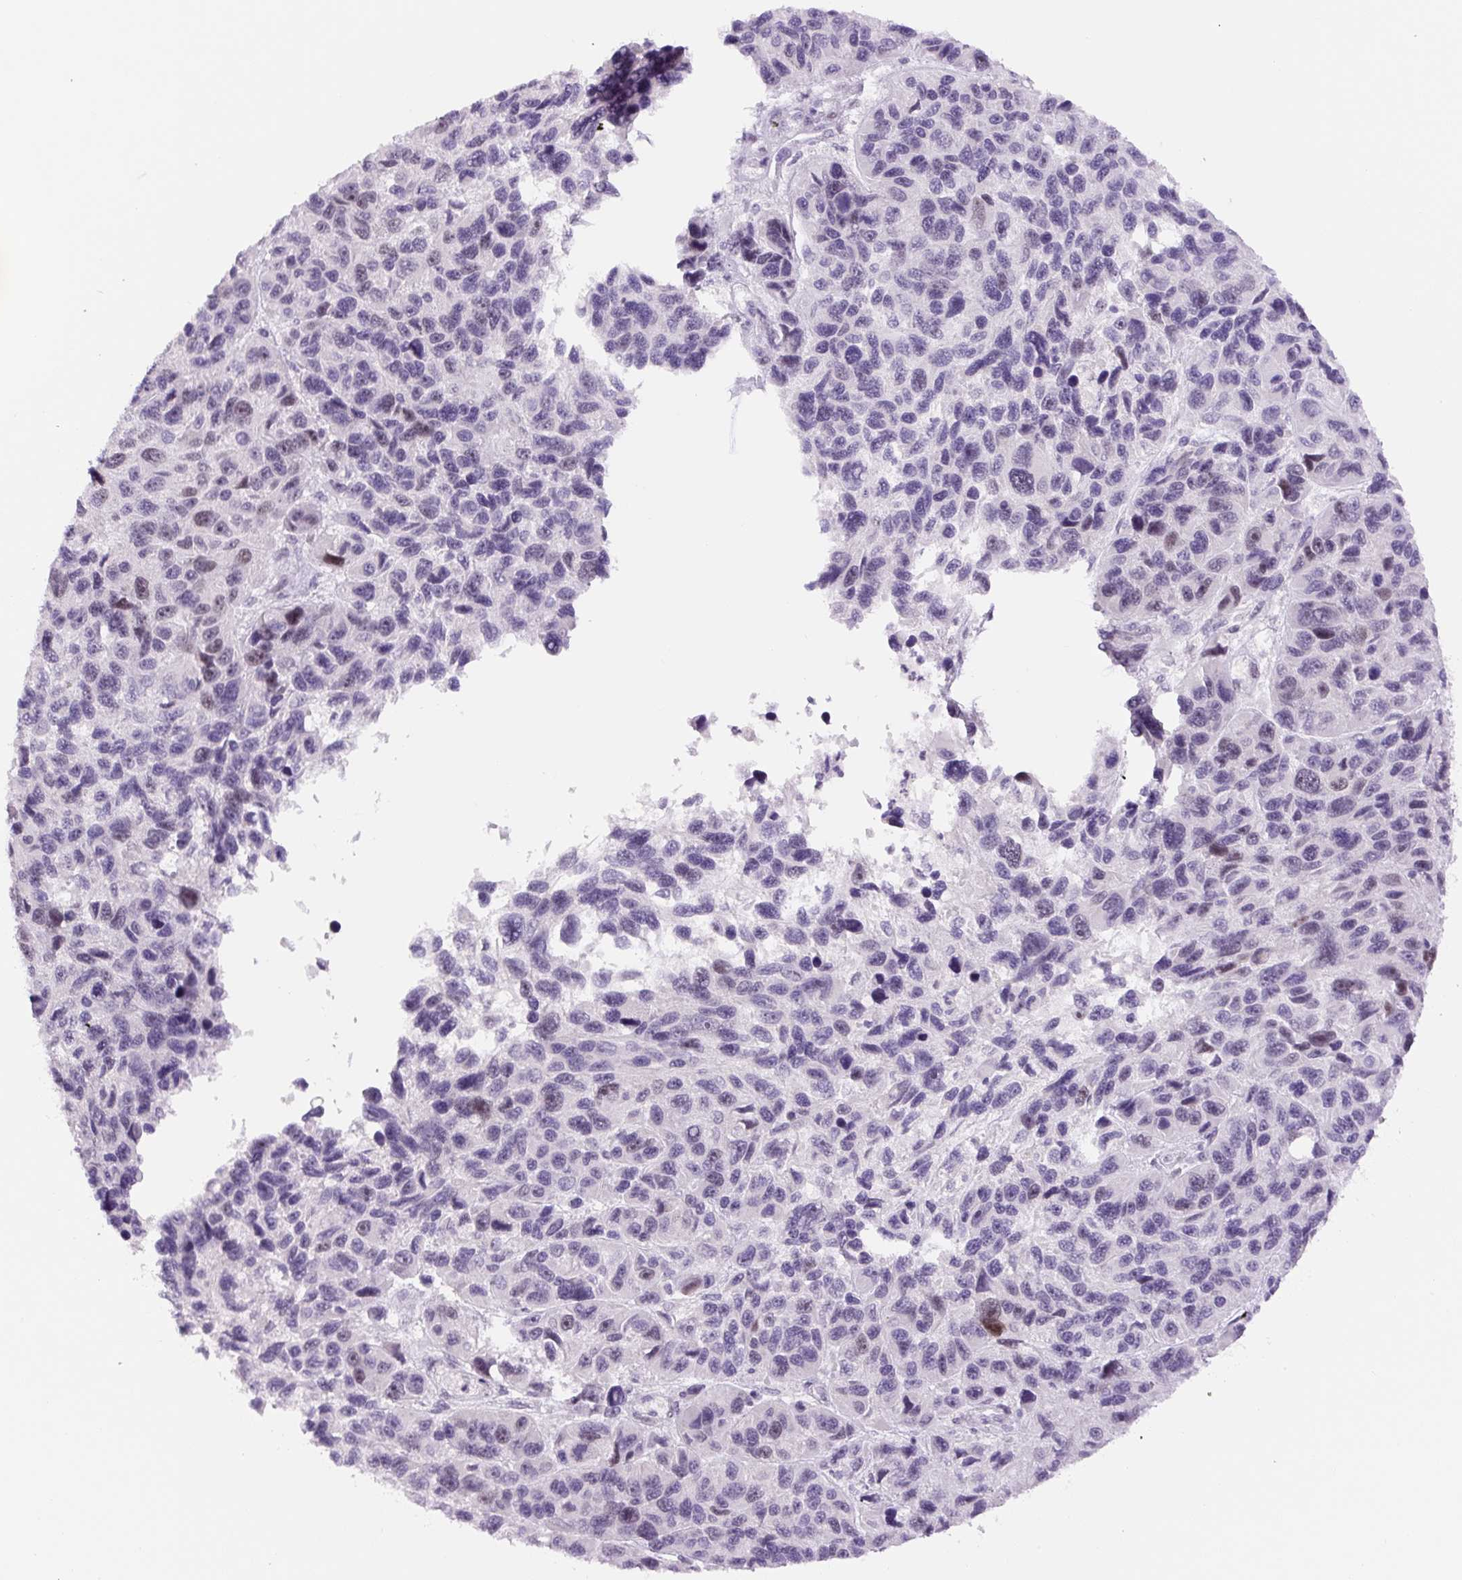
{"staining": {"intensity": "moderate", "quantity": "<25%", "location": "nuclear"}, "tissue": "melanoma", "cell_type": "Tumor cells", "image_type": "cancer", "snomed": [{"axis": "morphology", "description": "Malignant melanoma, NOS"}, {"axis": "topography", "description": "Skin"}], "caption": "DAB immunohistochemical staining of malignant melanoma displays moderate nuclear protein expression in approximately <25% of tumor cells. (IHC, brightfield microscopy, high magnification).", "gene": "SIX1", "patient": {"sex": "male", "age": 53}}